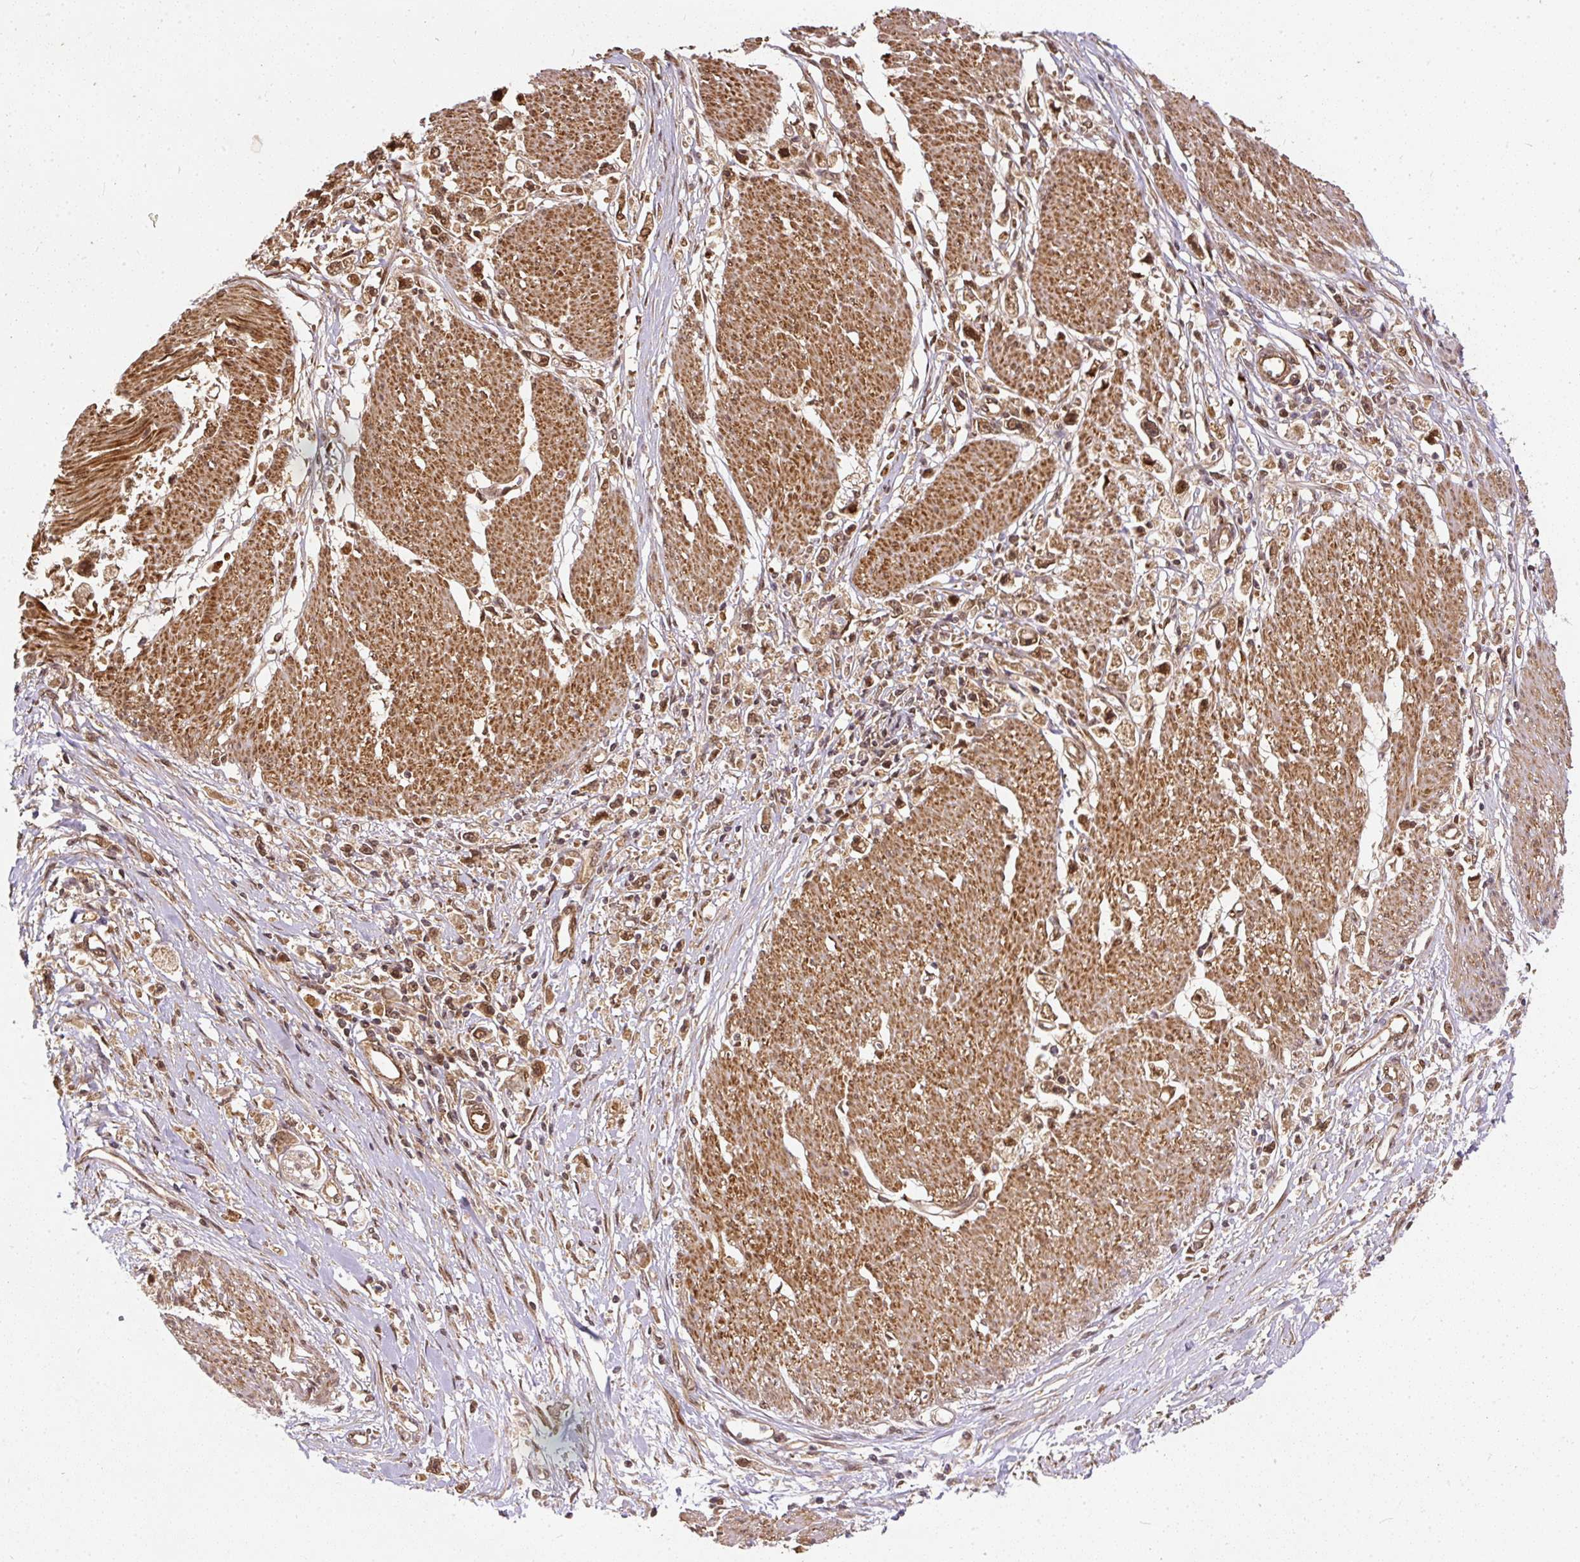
{"staining": {"intensity": "moderate", "quantity": ">75%", "location": "cytoplasmic/membranous,nuclear"}, "tissue": "stomach cancer", "cell_type": "Tumor cells", "image_type": "cancer", "snomed": [{"axis": "morphology", "description": "Adenocarcinoma, NOS"}, {"axis": "topography", "description": "Stomach"}], "caption": "Stomach adenocarcinoma stained with DAB (3,3'-diaminobenzidine) immunohistochemistry (IHC) exhibits medium levels of moderate cytoplasmic/membranous and nuclear positivity in about >75% of tumor cells.", "gene": "PSMD1", "patient": {"sex": "female", "age": 59}}